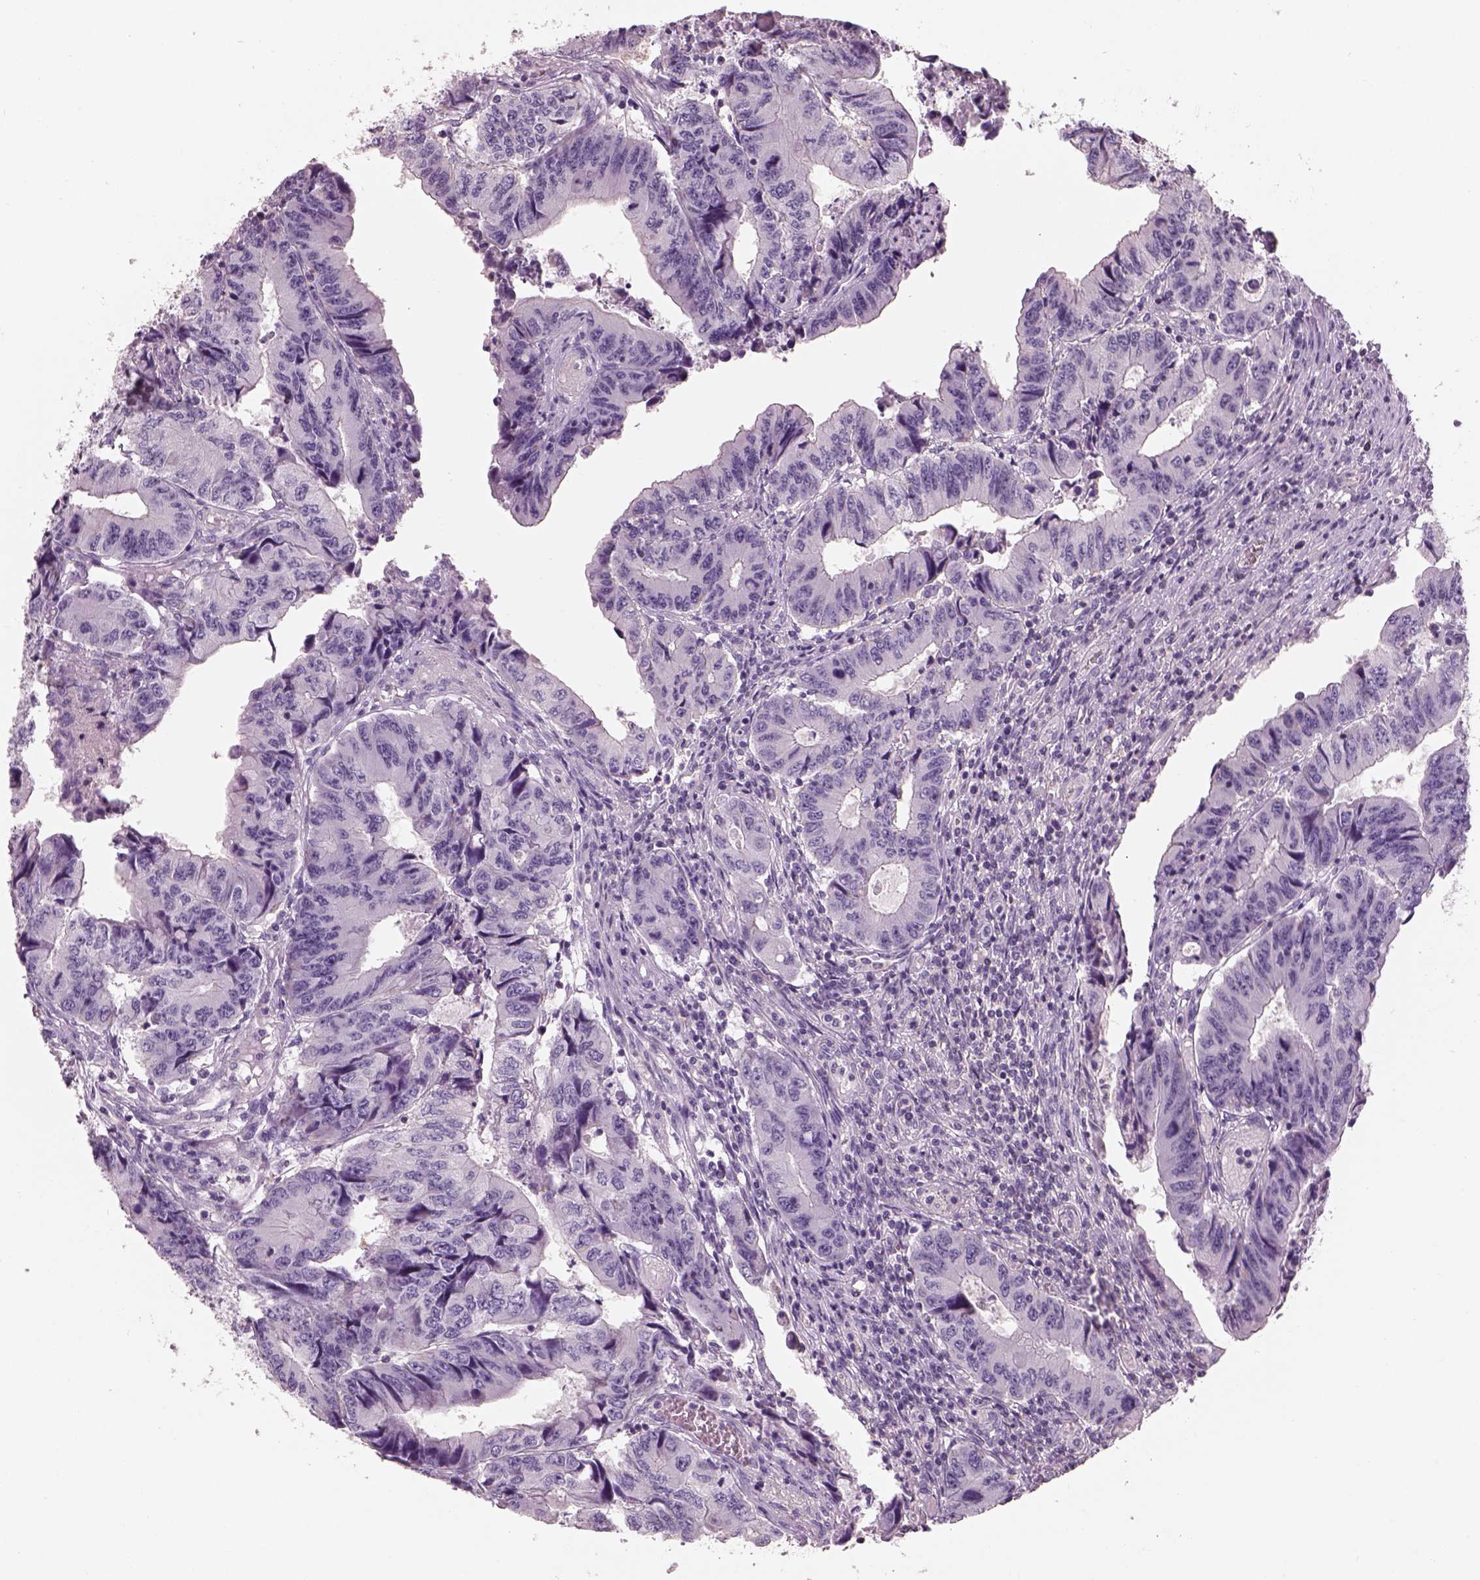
{"staining": {"intensity": "negative", "quantity": "none", "location": "none"}, "tissue": "colorectal cancer", "cell_type": "Tumor cells", "image_type": "cancer", "snomed": [{"axis": "morphology", "description": "Adenocarcinoma, NOS"}, {"axis": "topography", "description": "Colon"}], "caption": "Tumor cells are negative for brown protein staining in adenocarcinoma (colorectal).", "gene": "OTUD6A", "patient": {"sex": "male", "age": 53}}